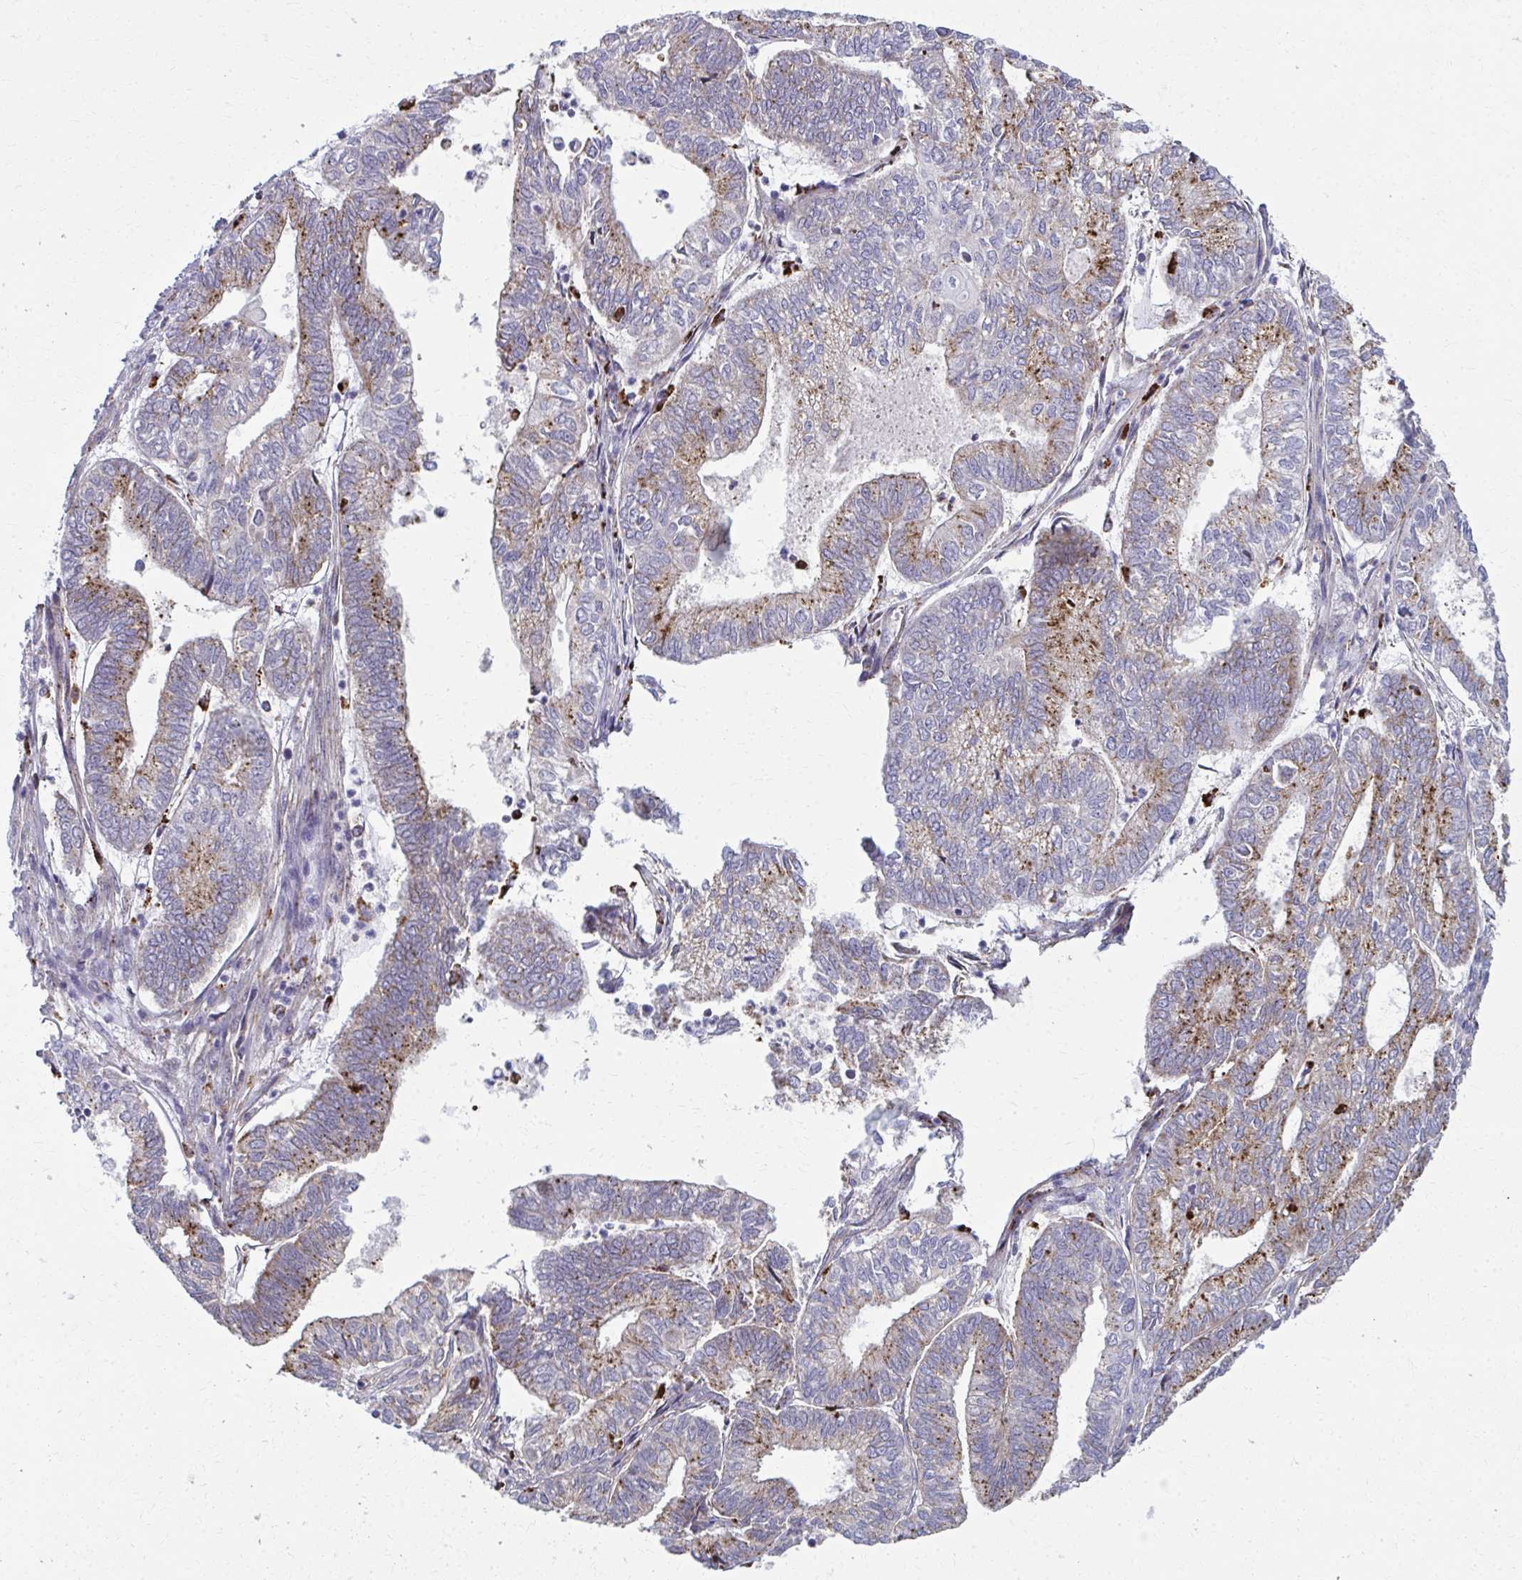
{"staining": {"intensity": "moderate", "quantity": ">75%", "location": "cytoplasmic/membranous"}, "tissue": "ovarian cancer", "cell_type": "Tumor cells", "image_type": "cancer", "snomed": [{"axis": "morphology", "description": "Carcinoma, endometroid"}, {"axis": "topography", "description": "Ovary"}], "caption": "A high-resolution photomicrograph shows immunohistochemistry staining of ovarian cancer, which shows moderate cytoplasmic/membranous staining in about >75% of tumor cells.", "gene": "LRRC4B", "patient": {"sex": "female", "age": 64}}